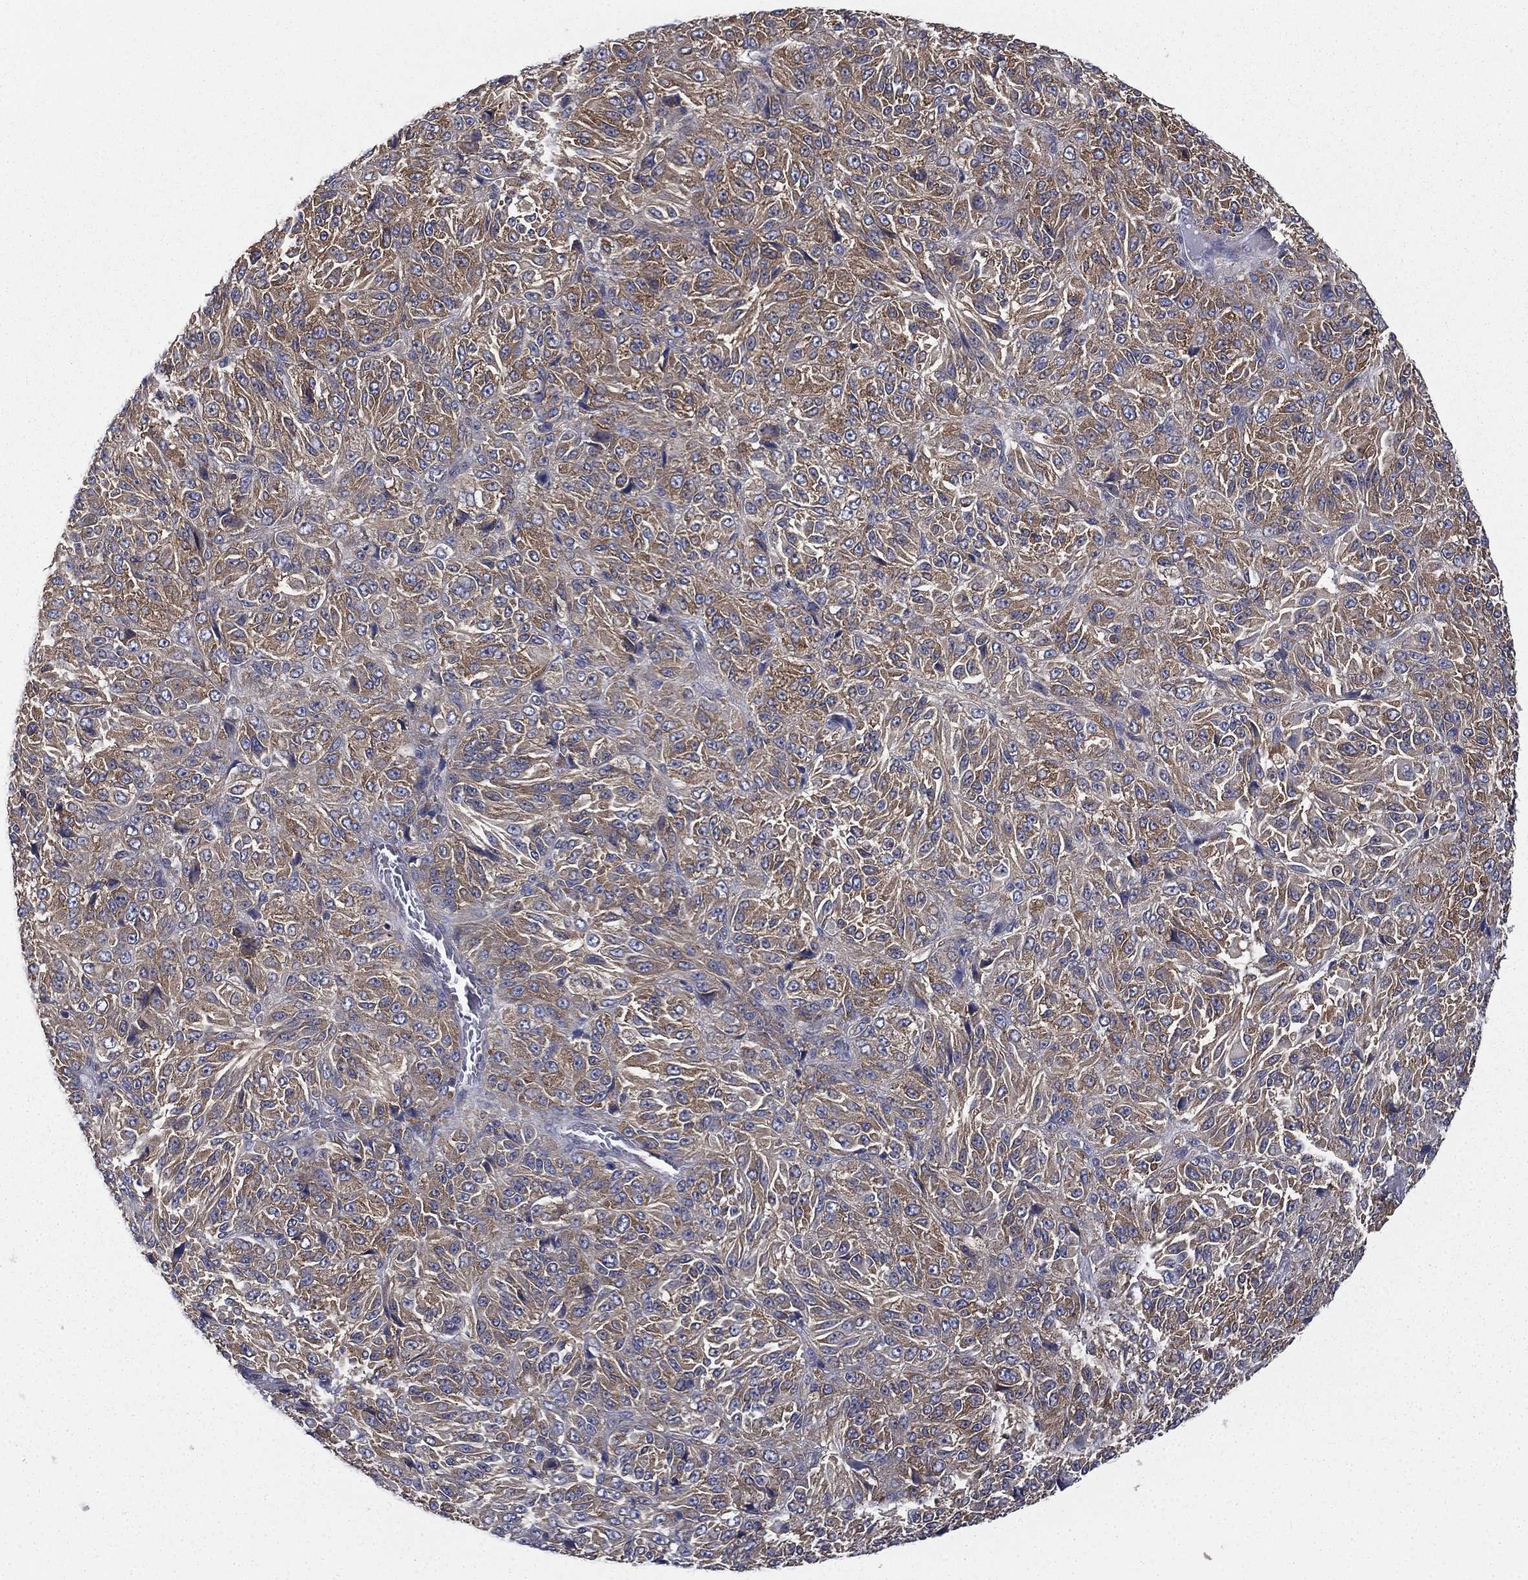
{"staining": {"intensity": "moderate", "quantity": "25%-75%", "location": "cytoplasmic/membranous"}, "tissue": "melanoma", "cell_type": "Tumor cells", "image_type": "cancer", "snomed": [{"axis": "morphology", "description": "Malignant melanoma, Metastatic site"}, {"axis": "topography", "description": "Brain"}], "caption": "Immunohistochemical staining of malignant melanoma (metastatic site) exhibits medium levels of moderate cytoplasmic/membranous protein positivity in about 25%-75% of tumor cells.", "gene": "FARSA", "patient": {"sex": "female", "age": 56}}